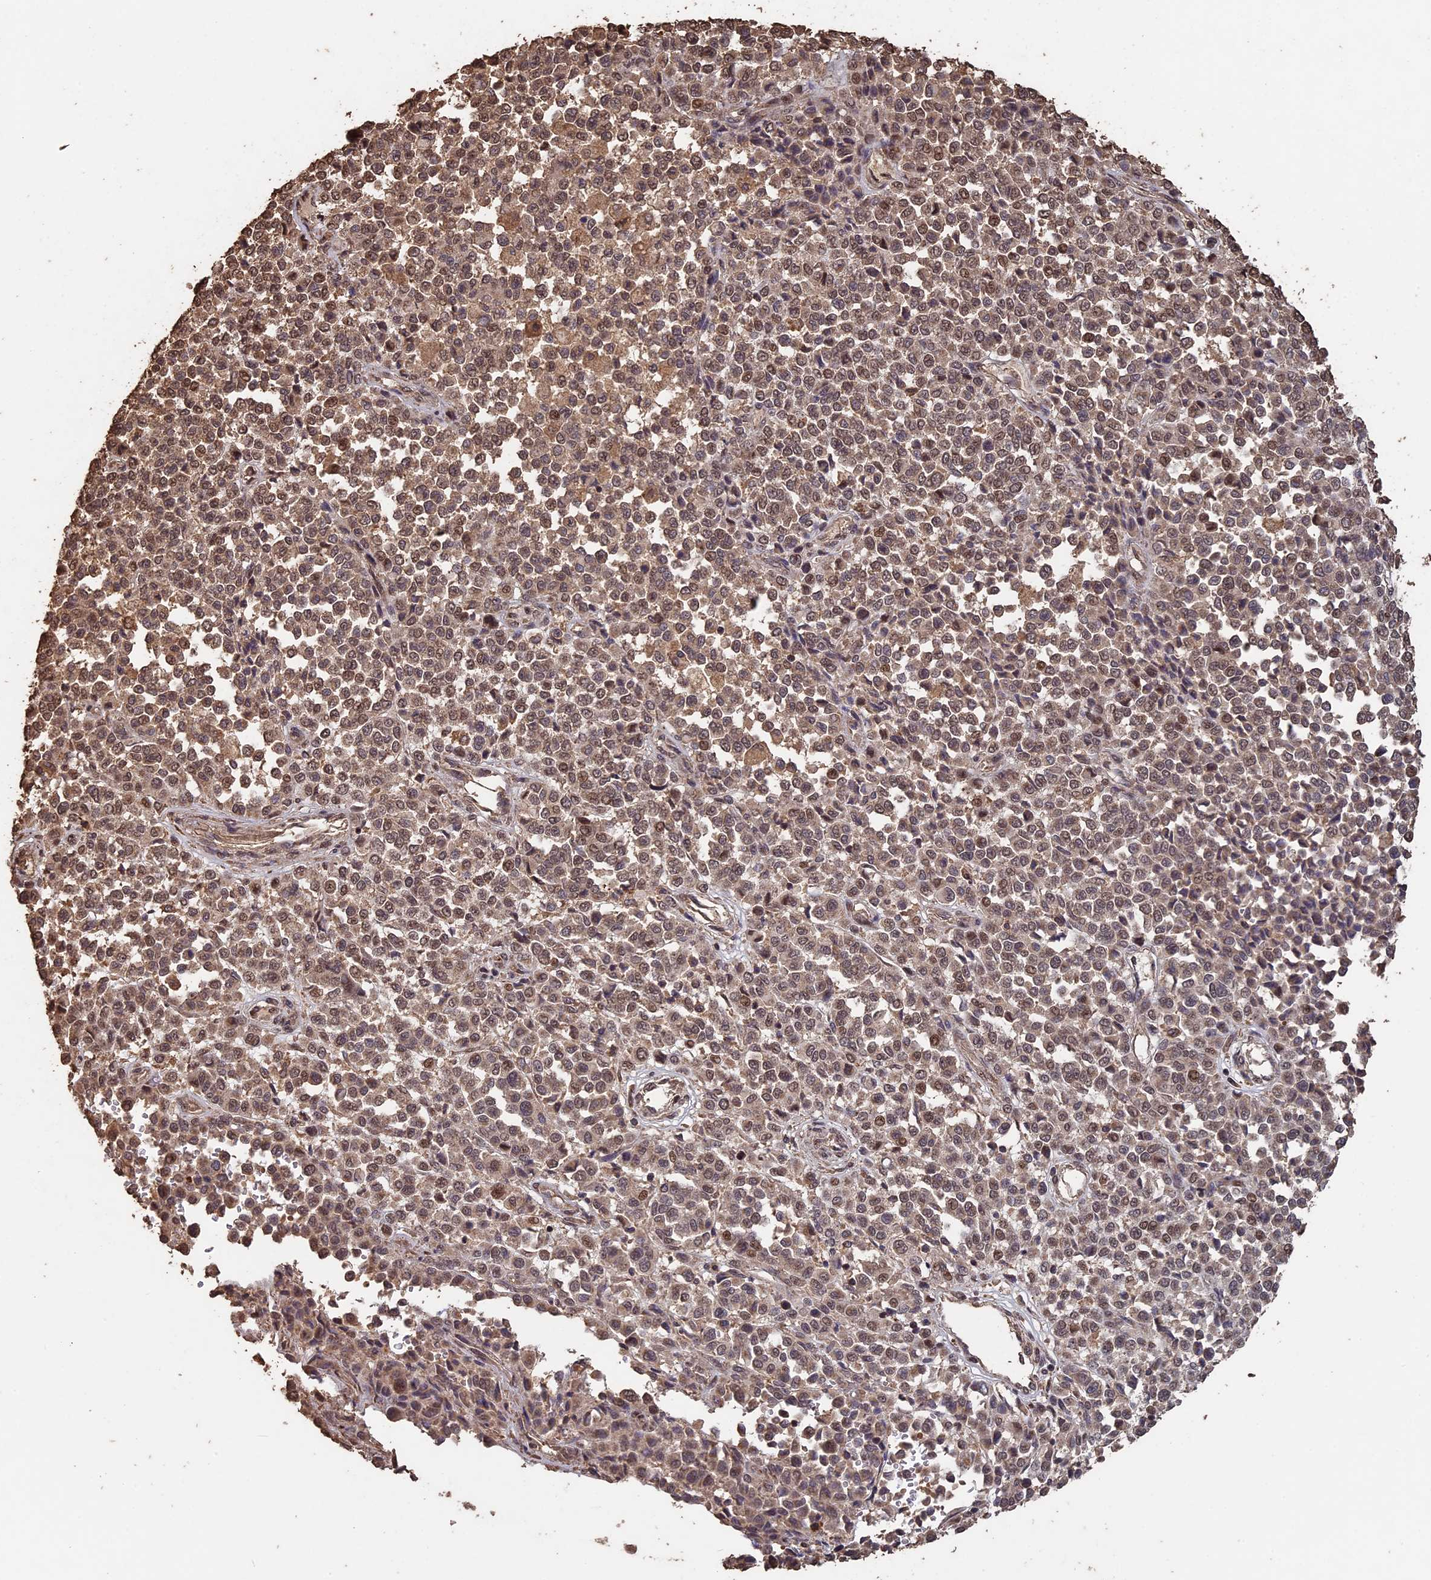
{"staining": {"intensity": "moderate", "quantity": ">75%", "location": "cytoplasmic/membranous,nuclear"}, "tissue": "melanoma", "cell_type": "Tumor cells", "image_type": "cancer", "snomed": [{"axis": "morphology", "description": "Malignant melanoma, Metastatic site"}, {"axis": "topography", "description": "Pancreas"}], "caption": "This image shows immunohistochemistry (IHC) staining of human malignant melanoma (metastatic site), with medium moderate cytoplasmic/membranous and nuclear positivity in about >75% of tumor cells.", "gene": "HUNK", "patient": {"sex": "female", "age": 30}}